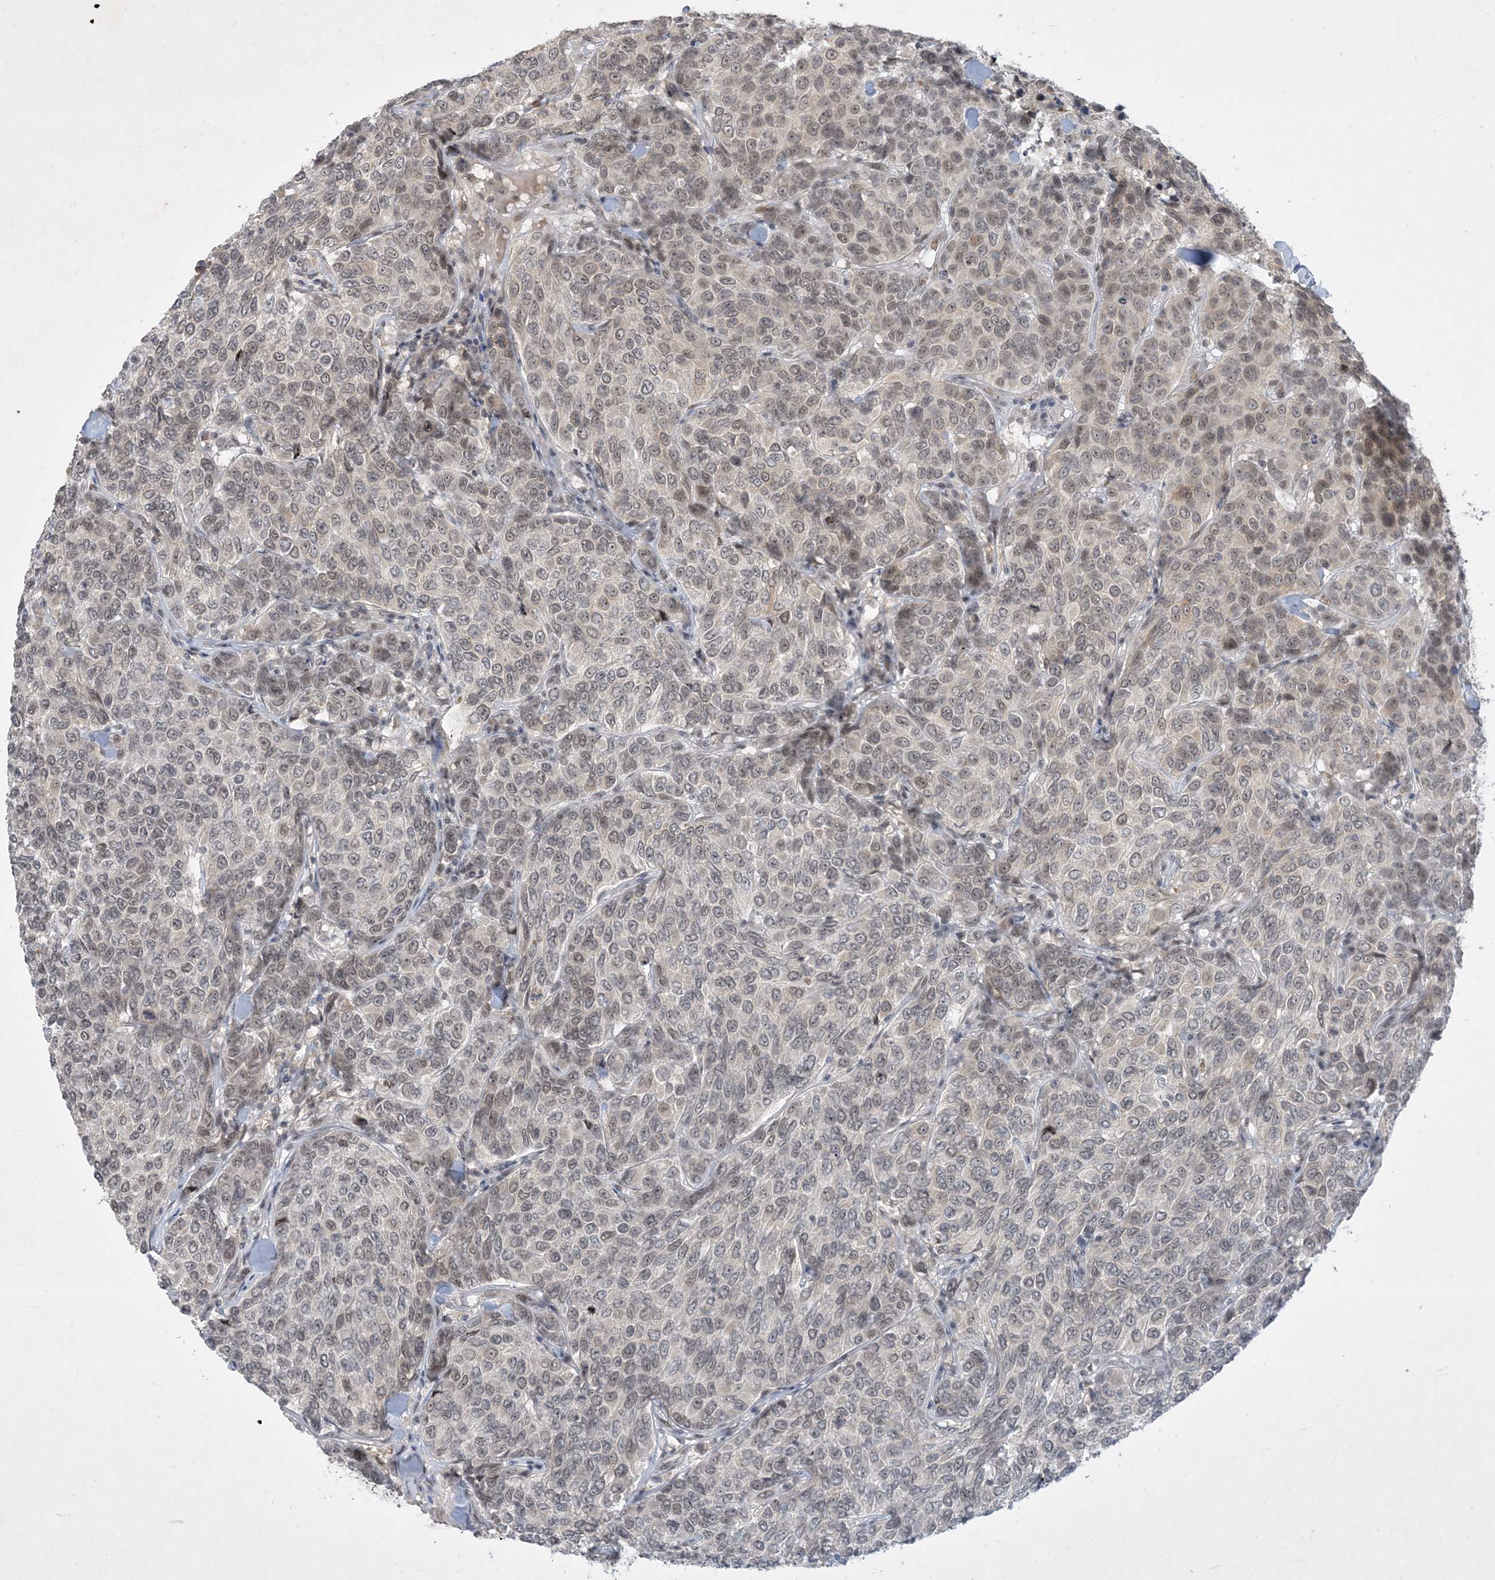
{"staining": {"intensity": "weak", "quantity": ">75%", "location": "nuclear"}, "tissue": "breast cancer", "cell_type": "Tumor cells", "image_type": "cancer", "snomed": [{"axis": "morphology", "description": "Duct carcinoma"}, {"axis": "topography", "description": "Breast"}], "caption": "Tumor cells reveal low levels of weak nuclear expression in about >75% of cells in invasive ductal carcinoma (breast).", "gene": "ZNF674", "patient": {"sex": "female", "age": 55}}